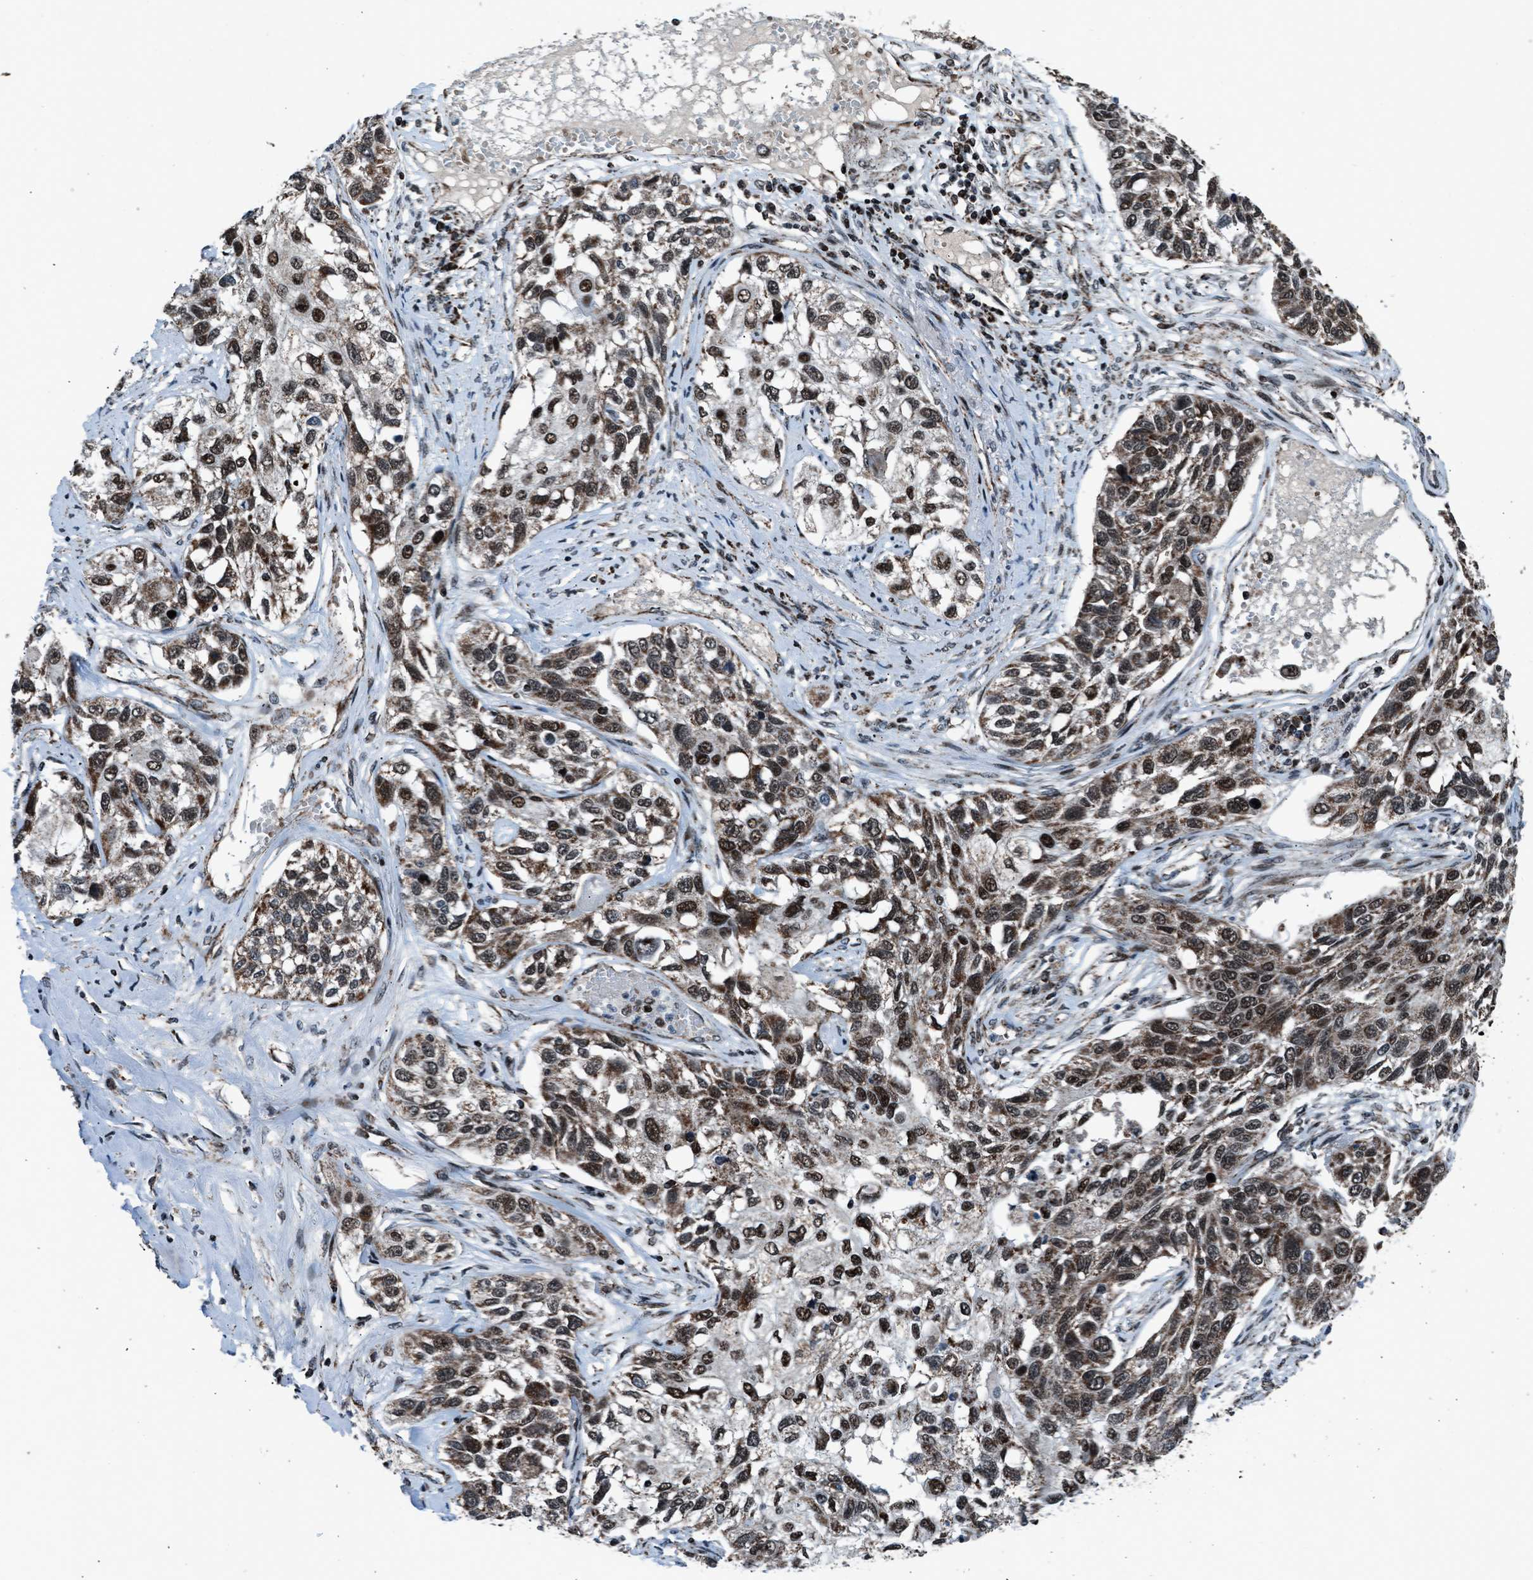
{"staining": {"intensity": "moderate", "quantity": ">75%", "location": "cytoplasmic/membranous,nuclear"}, "tissue": "lung cancer", "cell_type": "Tumor cells", "image_type": "cancer", "snomed": [{"axis": "morphology", "description": "Squamous cell carcinoma, NOS"}, {"axis": "topography", "description": "Lung"}], "caption": "Immunohistochemistry (IHC) image of human lung squamous cell carcinoma stained for a protein (brown), which exhibits medium levels of moderate cytoplasmic/membranous and nuclear staining in approximately >75% of tumor cells.", "gene": "MORC3", "patient": {"sex": "male", "age": 71}}